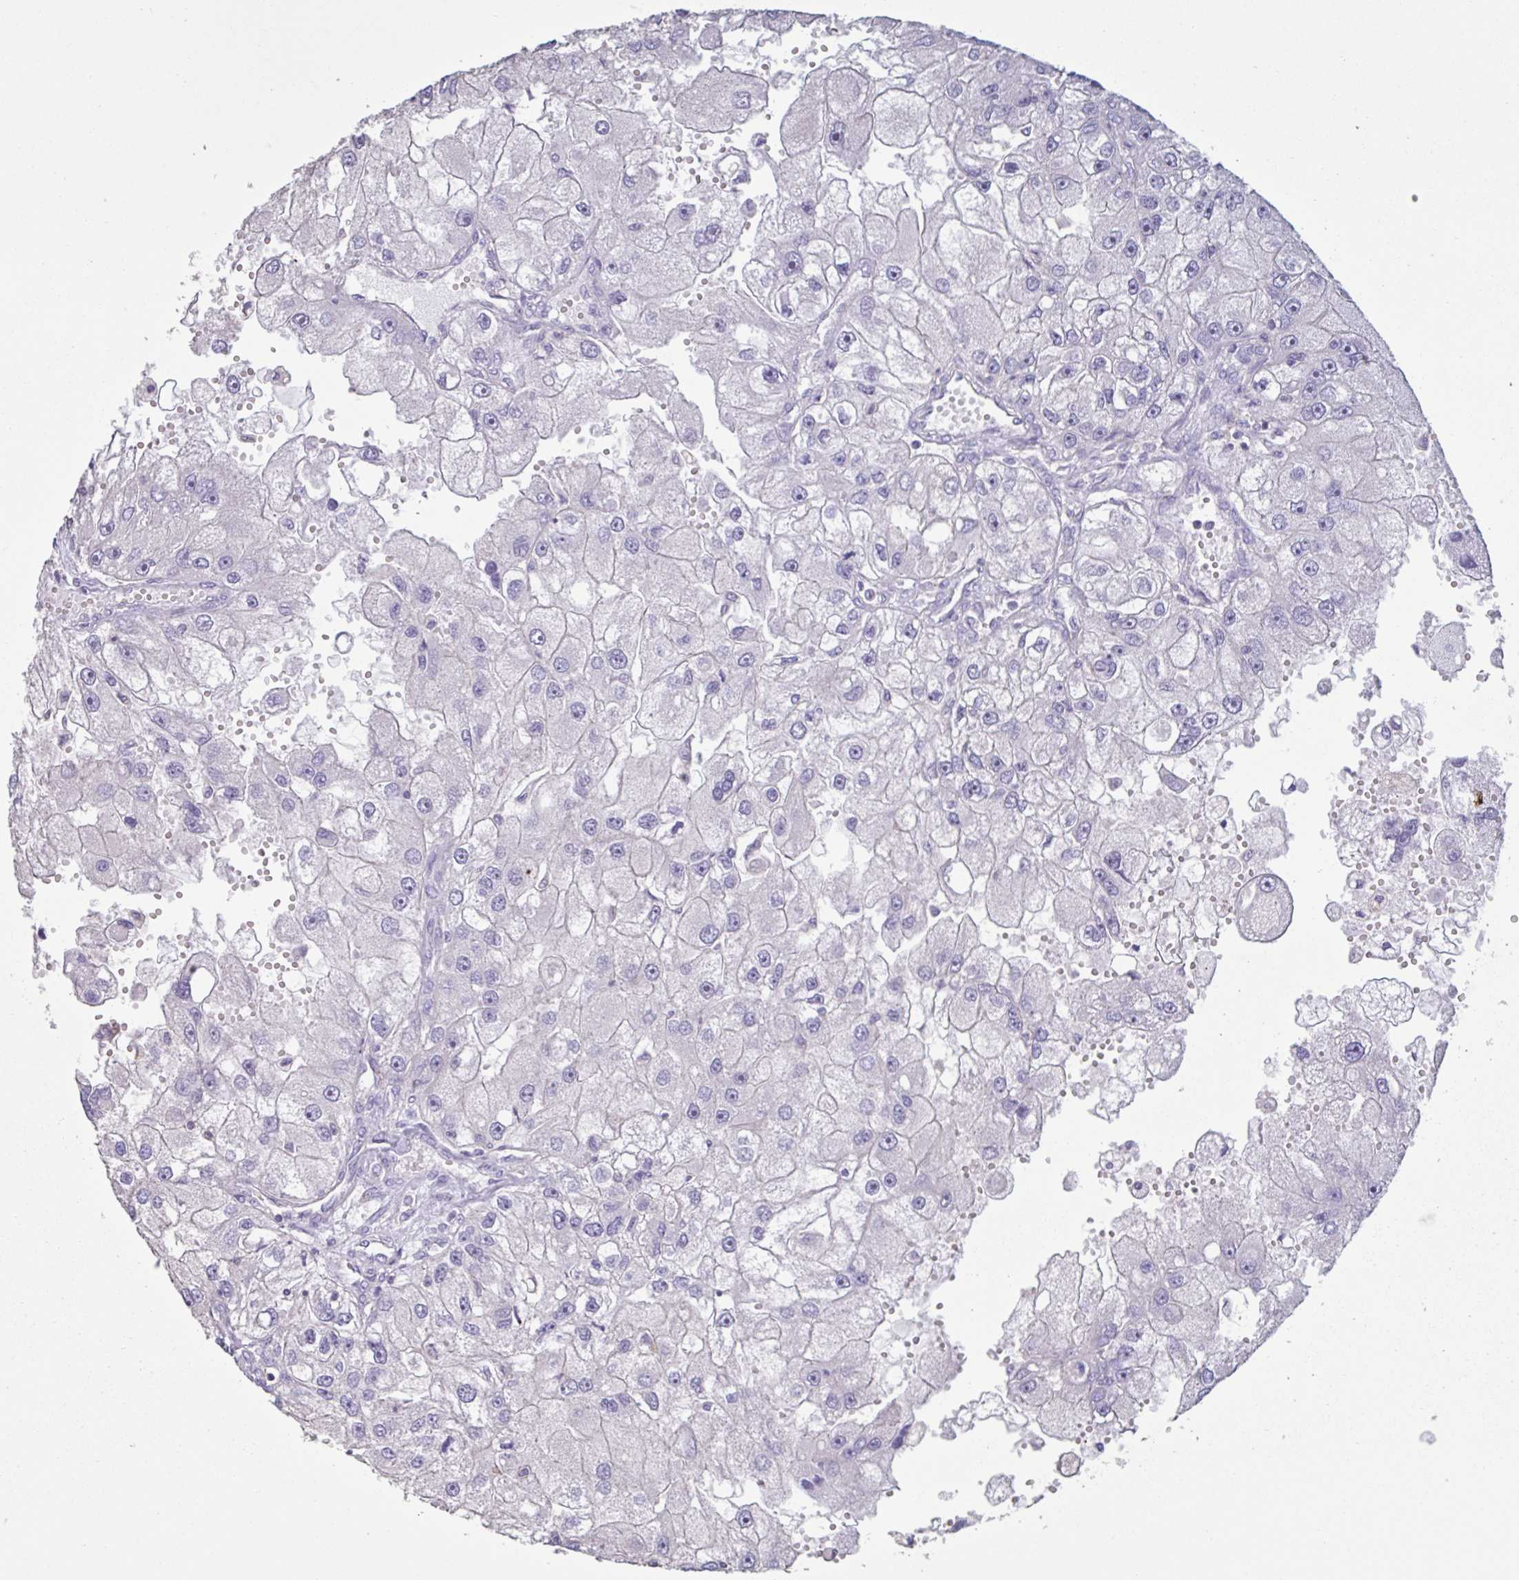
{"staining": {"intensity": "negative", "quantity": "none", "location": "none"}, "tissue": "renal cancer", "cell_type": "Tumor cells", "image_type": "cancer", "snomed": [{"axis": "morphology", "description": "Adenocarcinoma, NOS"}, {"axis": "topography", "description": "Kidney"}], "caption": "The immunohistochemistry (IHC) photomicrograph has no significant expression in tumor cells of renal cancer tissue.", "gene": "CHMP5", "patient": {"sex": "male", "age": 63}}